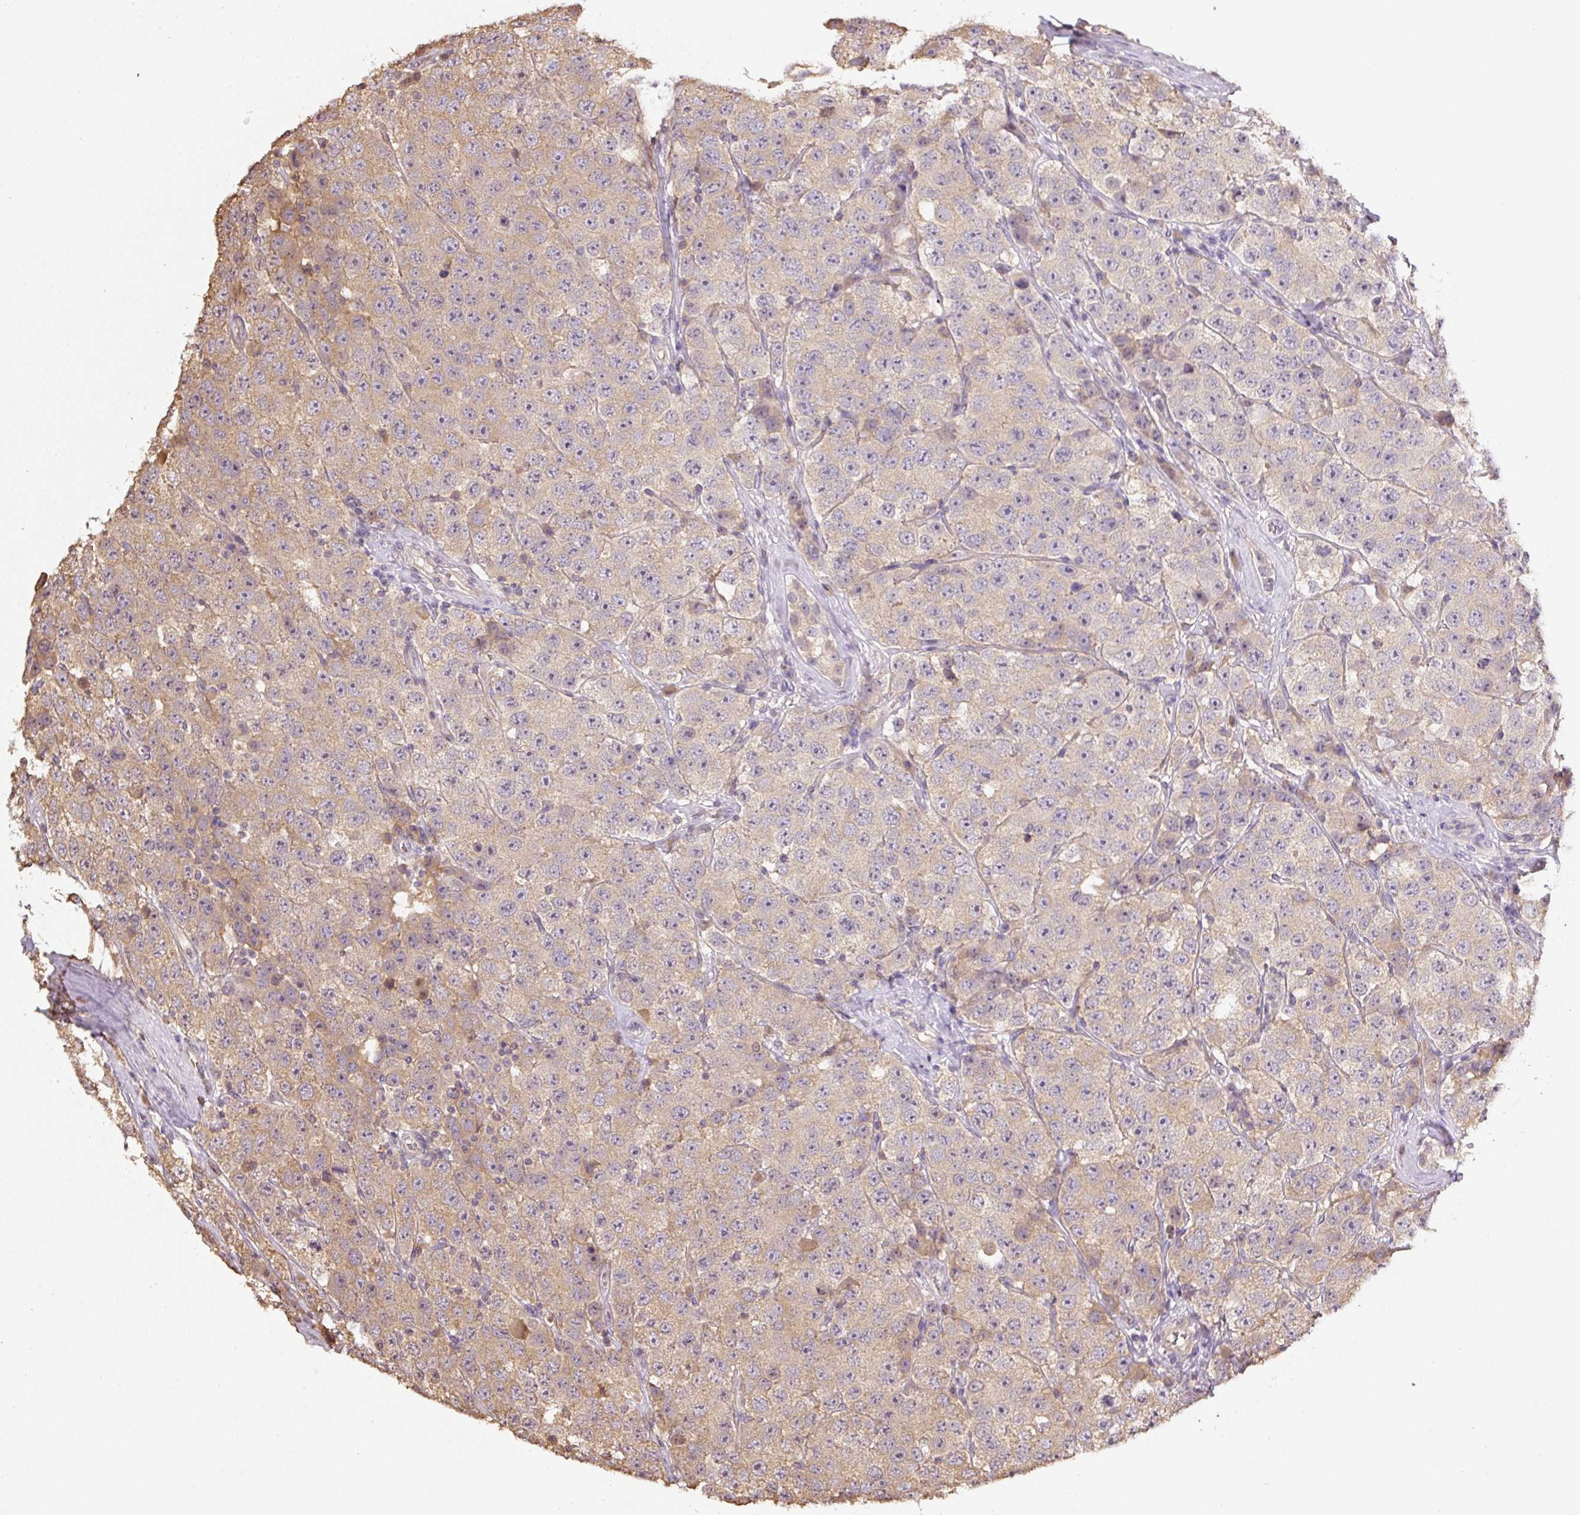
{"staining": {"intensity": "weak", "quantity": ">75%", "location": "cytoplasmic/membranous"}, "tissue": "testis cancer", "cell_type": "Tumor cells", "image_type": "cancer", "snomed": [{"axis": "morphology", "description": "Seminoma, NOS"}, {"axis": "topography", "description": "Testis"}], "caption": "A brown stain shows weak cytoplasmic/membranous expression of a protein in human testis seminoma tumor cells. The protein of interest is shown in brown color, while the nuclei are stained blue.", "gene": "TMEM170B", "patient": {"sex": "male", "age": 28}}